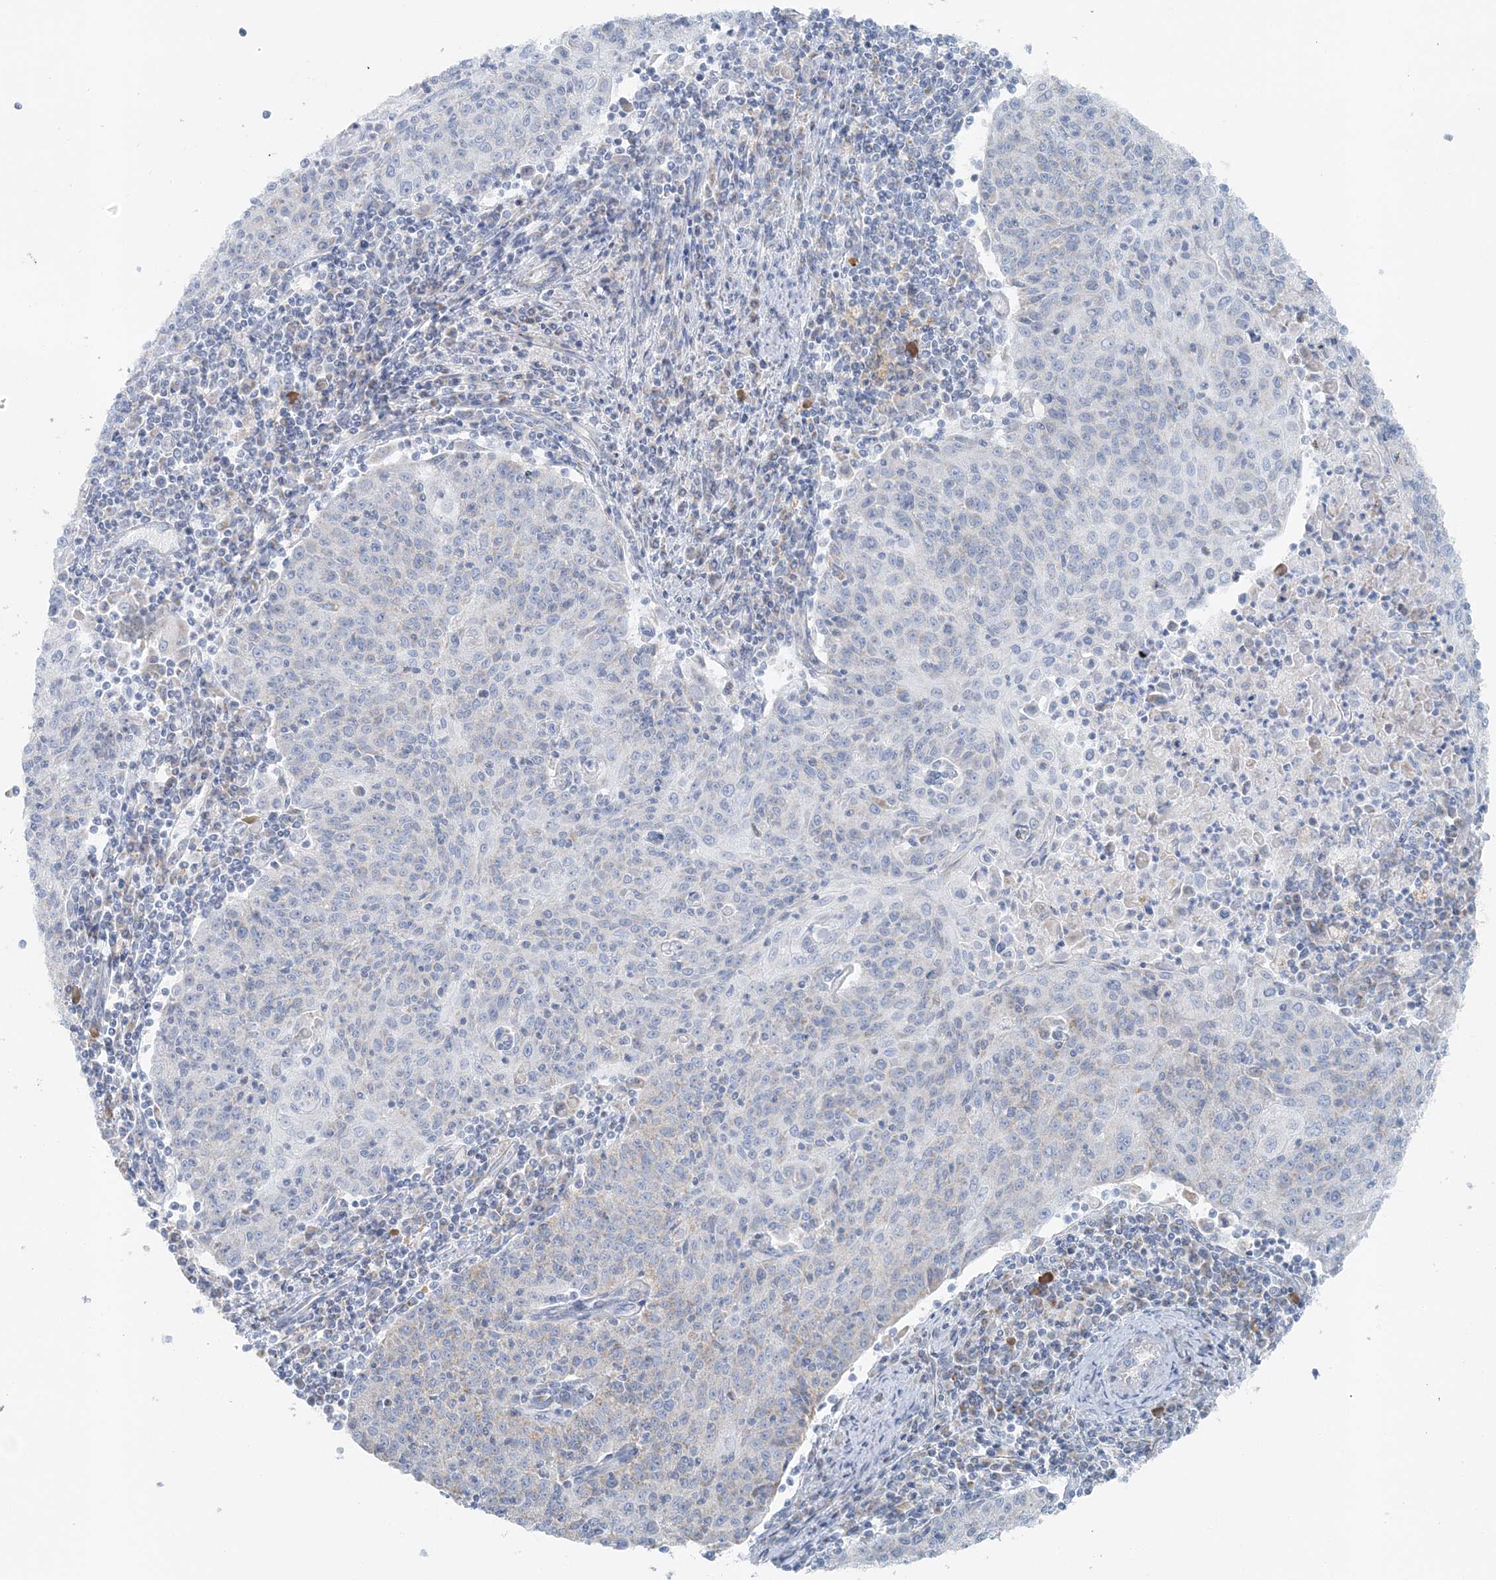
{"staining": {"intensity": "negative", "quantity": "none", "location": "none"}, "tissue": "cervical cancer", "cell_type": "Tumor cells", "image_type": "cancer", "snomed": [{"axis": "morphology", "description": "Squamous cell carcinoma, NOS"}, {"axis": "topography", "description": "Cervix"}], "caption": "An IHC photomicrograph of cervical cancer is shown. There is no staining in tumor cells of cervical cancer. (Brightfield microscopy of DAB immunohistochemistry (IHC) at high magnification).", "gene": "PCCB", "patient": {"sex": "female", "age": 48}}